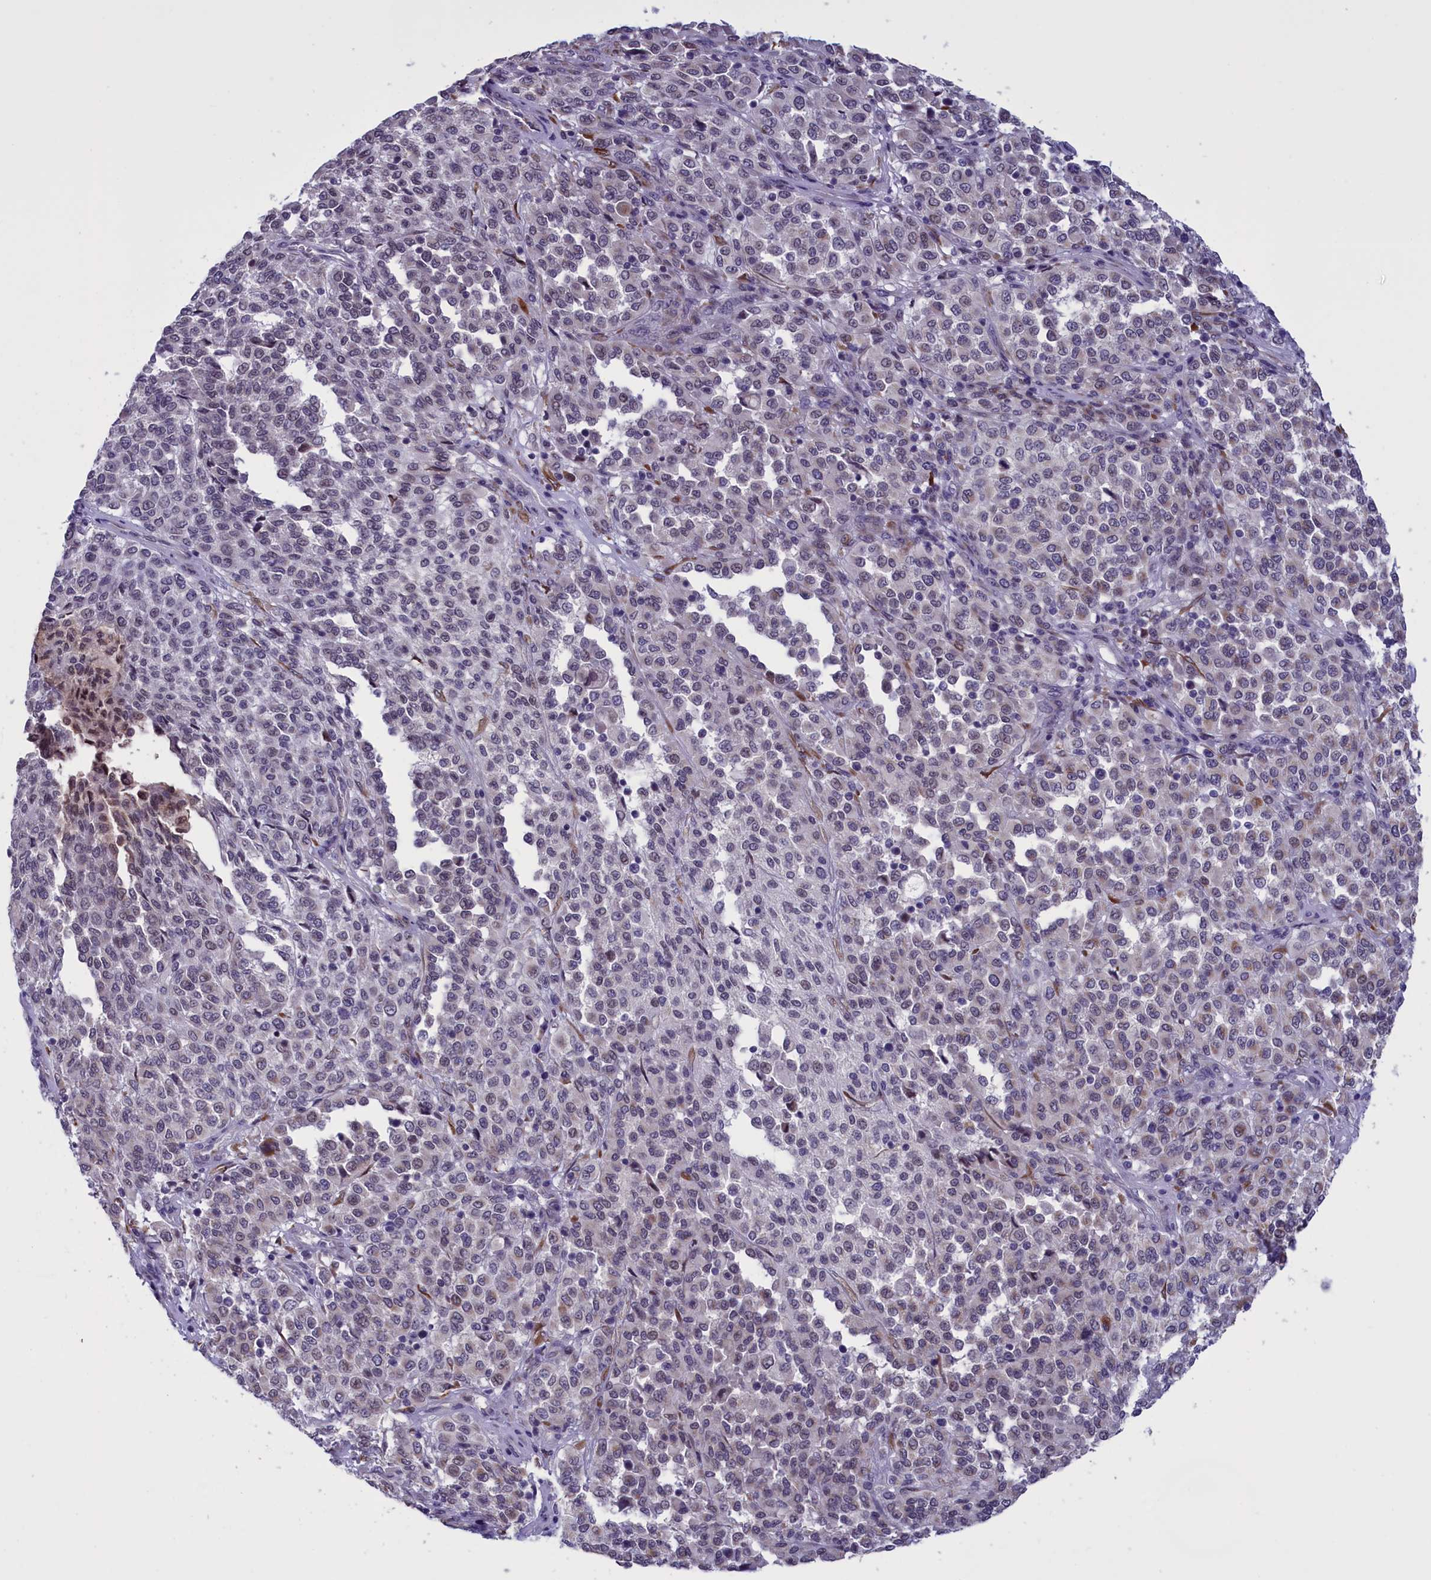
{"staining": {"intensity": "weak", "quantity": "<25%", "location": "cytoplasmic/membranous"}, "tissue": "melanoma", "cell_type": "Tumor cells", "image_type": "cancer", "snomed": [{"axis": "morphology", "description": "Malignant melanoma, Metastatic site"}, {"axis": "topography", "description": "Pancreas"}], "caption": "Immunohistochemistry photomicrograph of human melanoma stained for a protein (brown), which shows no expression in tumor cells.", "gene": "PARS2", "patient": {"sex": "female", "age": 30}}